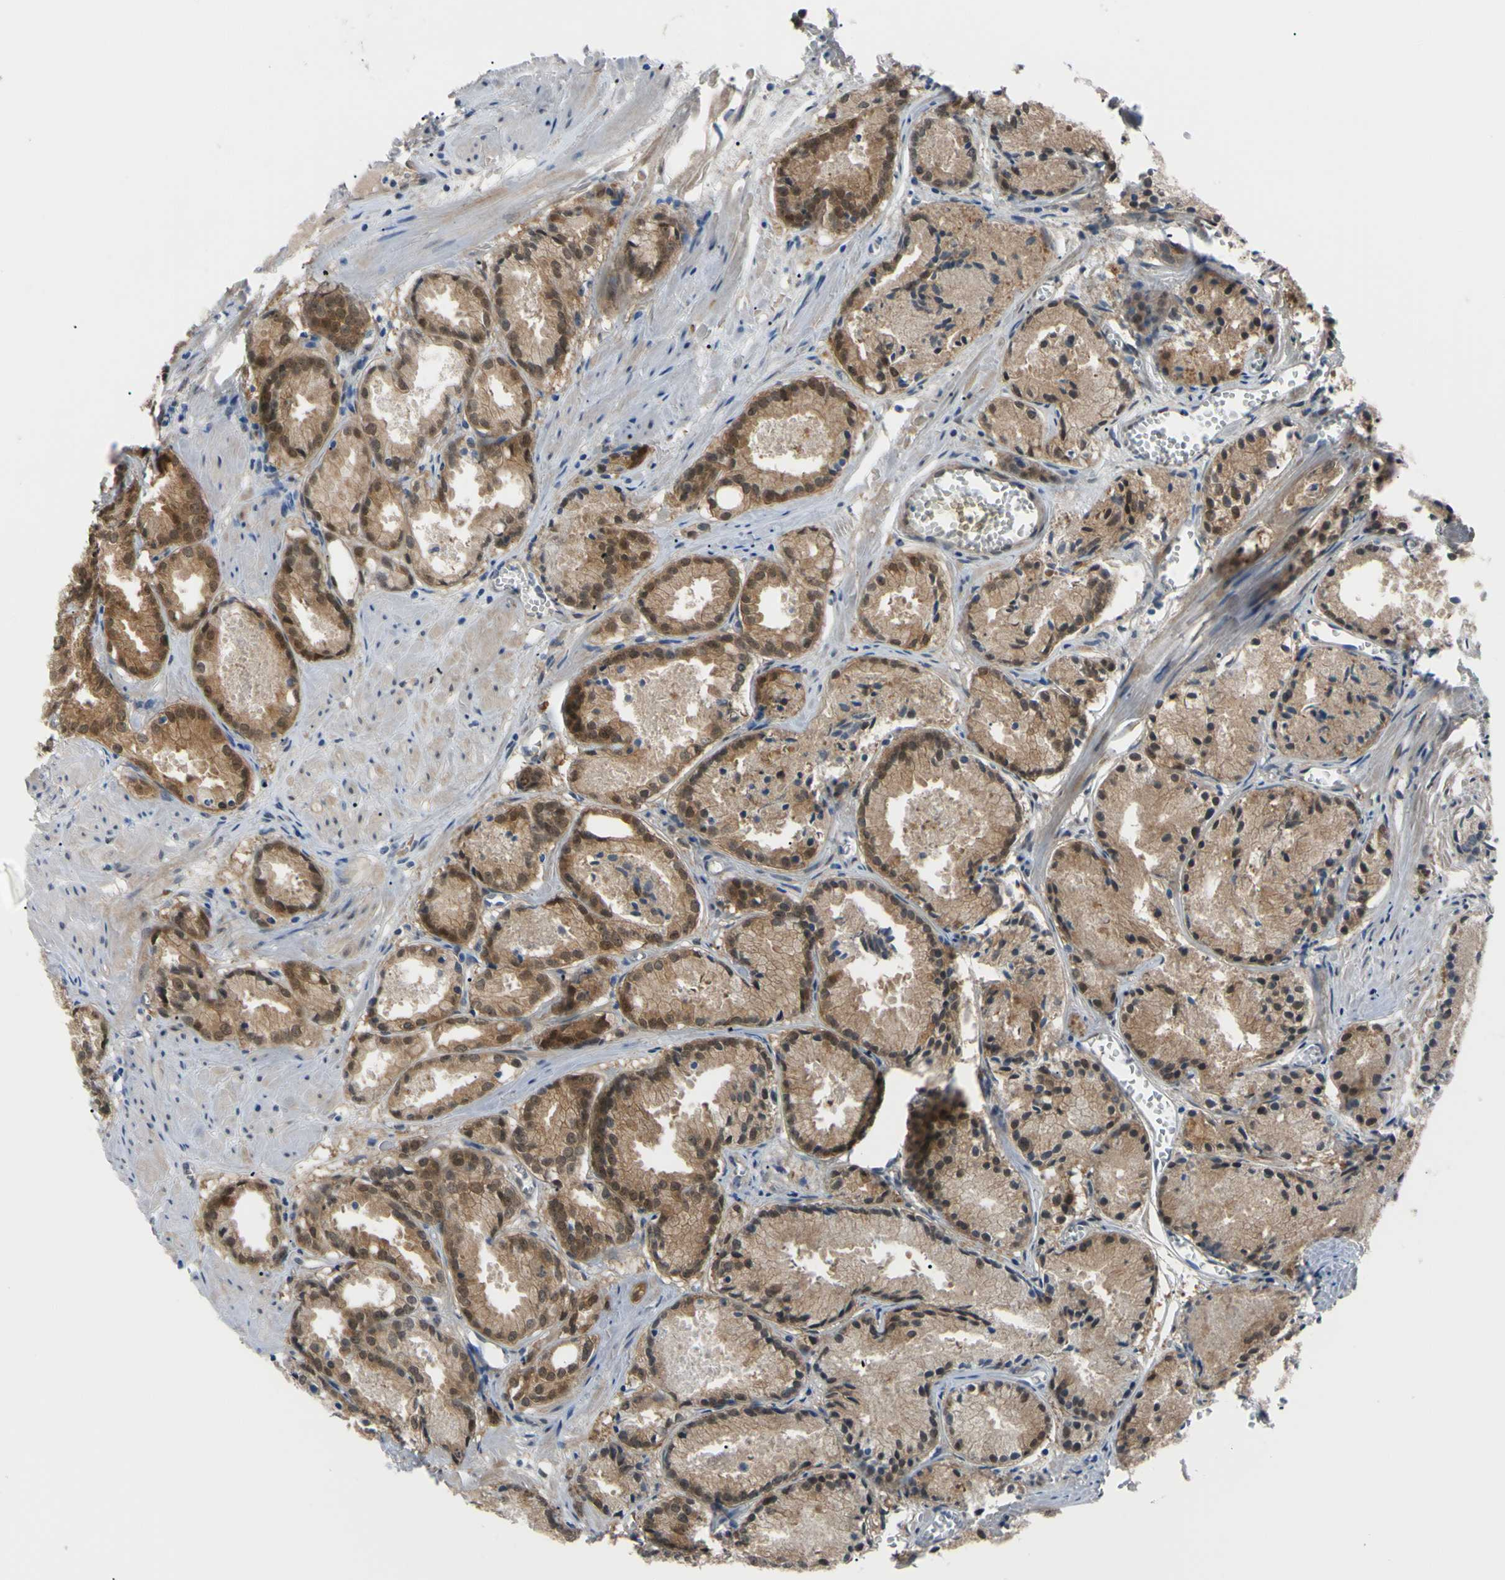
{"staining": {"intensity": "moderate", "quantity": "25%-75%", "location": "cytoplasmic/membranous,nuclear"}, "tissue": "prostate cancer", "cell_type": "Tumor cells", "image_type": "cancer", "snomed": [{"axis": "morphology", "description": "Adenocarcinoma, Low grade"}, {"axis": "topography", "description": "Prostate"}], "caption": "Protein staining displays moderate cytoplasmic/membranous and nuclear positivity in about 25%-75% of tumor cells in prostate cancer.", "gene": "NOL3", "patient": {"sex": "male", "age": 72}}